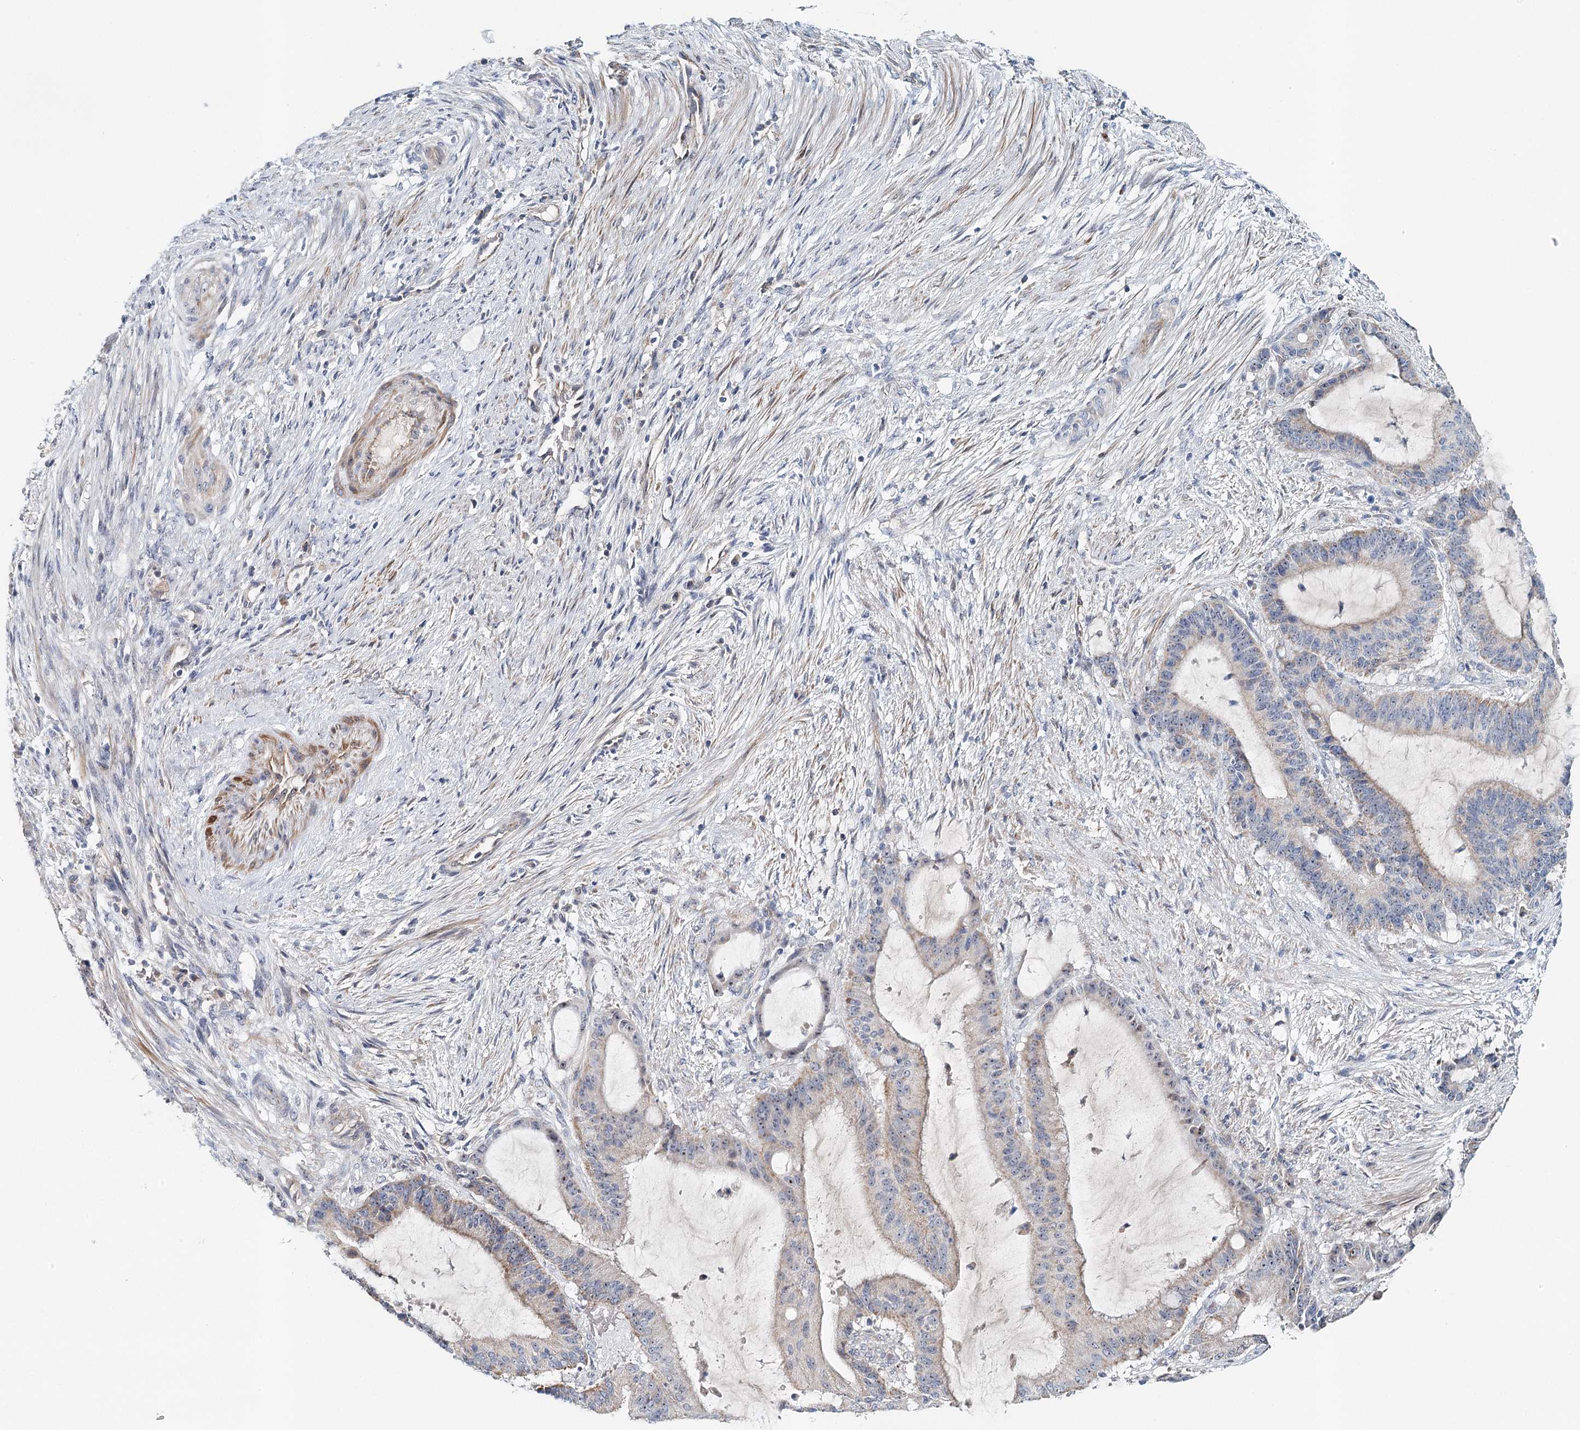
{"staining": {"intensity": "weak", "quantity": "<25%", "location": "cytoplasmic/membranous"}, "tissue": "liver cancer", "cell_type": "Tumor cells", "image_type": "cancer", "snomed": [{"axis": "morphology", "description": "Normal tissue, NOS"}, {"axis": "morphology", "description": "Cholangiocarcinoma"}, {"axis": "topography", "description": "Liver"}, {"axis": "topography", "description": "Peripheral nerve tissue"}], "caption": "There is no significant positivity in tumor cells of liver cholangiocarcinoma.", "gene": "RBM43", "patient": {"sex": "female", "age": 73}}